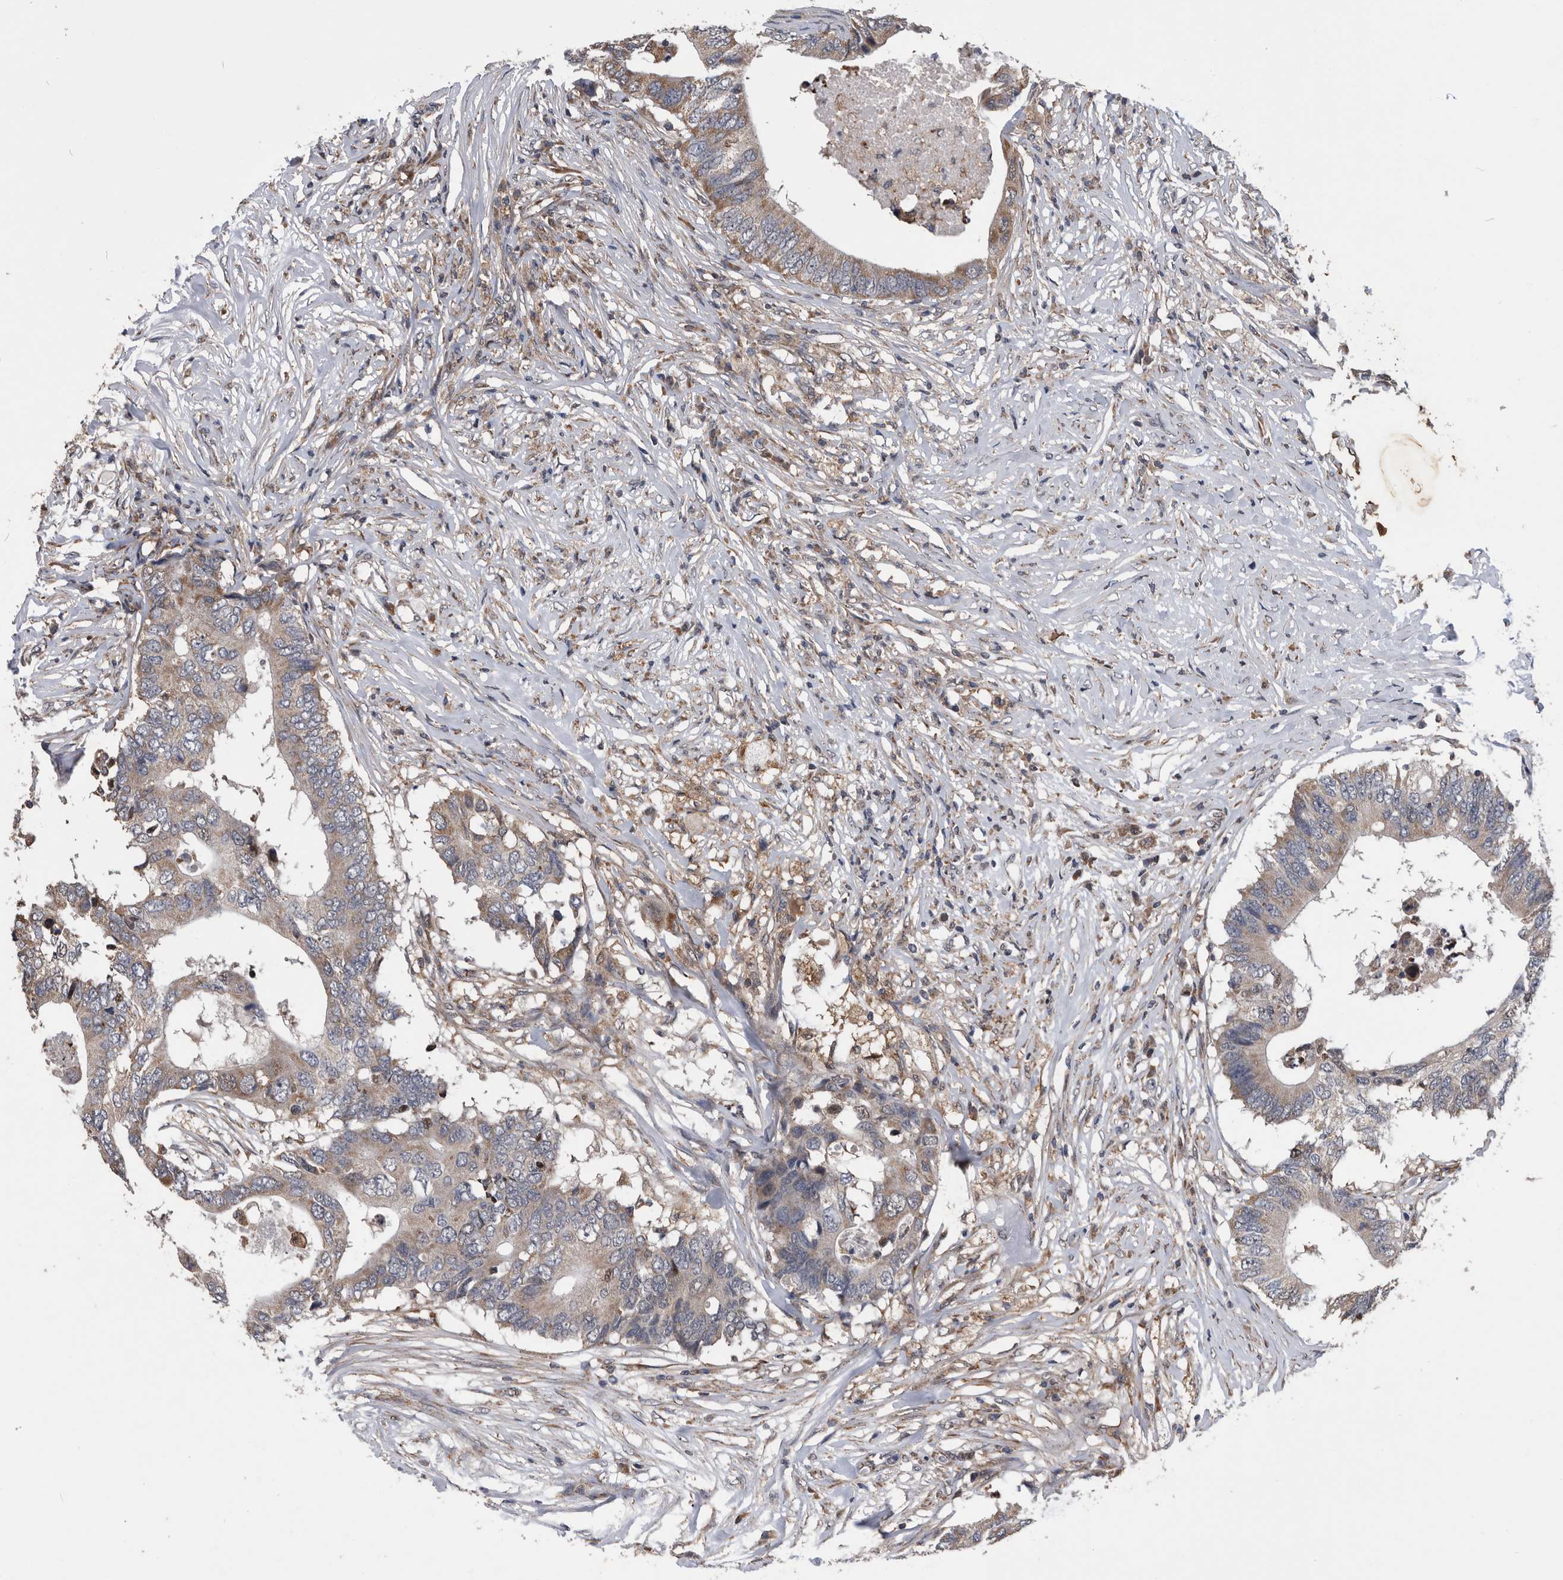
{"staining": {"intensity": "weak", "quantity": ">75%", "location": "cytoplasmic/membranous"}, "tissue": "colorectal cancer", "cell_type": "Tumor cells", "image_type": "cancer", "snomed": [{"axis": "morphology", "description": "Adenocarcinoma, NOS"}, {"axis": "topography", "description": "Colon"}], "caption": "This histopathology image shows immunohistochemistry (IHC) staining of human colorectal adenocarcinoma, with low weak cytoplasmic/membranous staining in approximately >75% of tumor cells.", "gene": "NRBP1", "patient": {"sex": "male", "age": 71}}